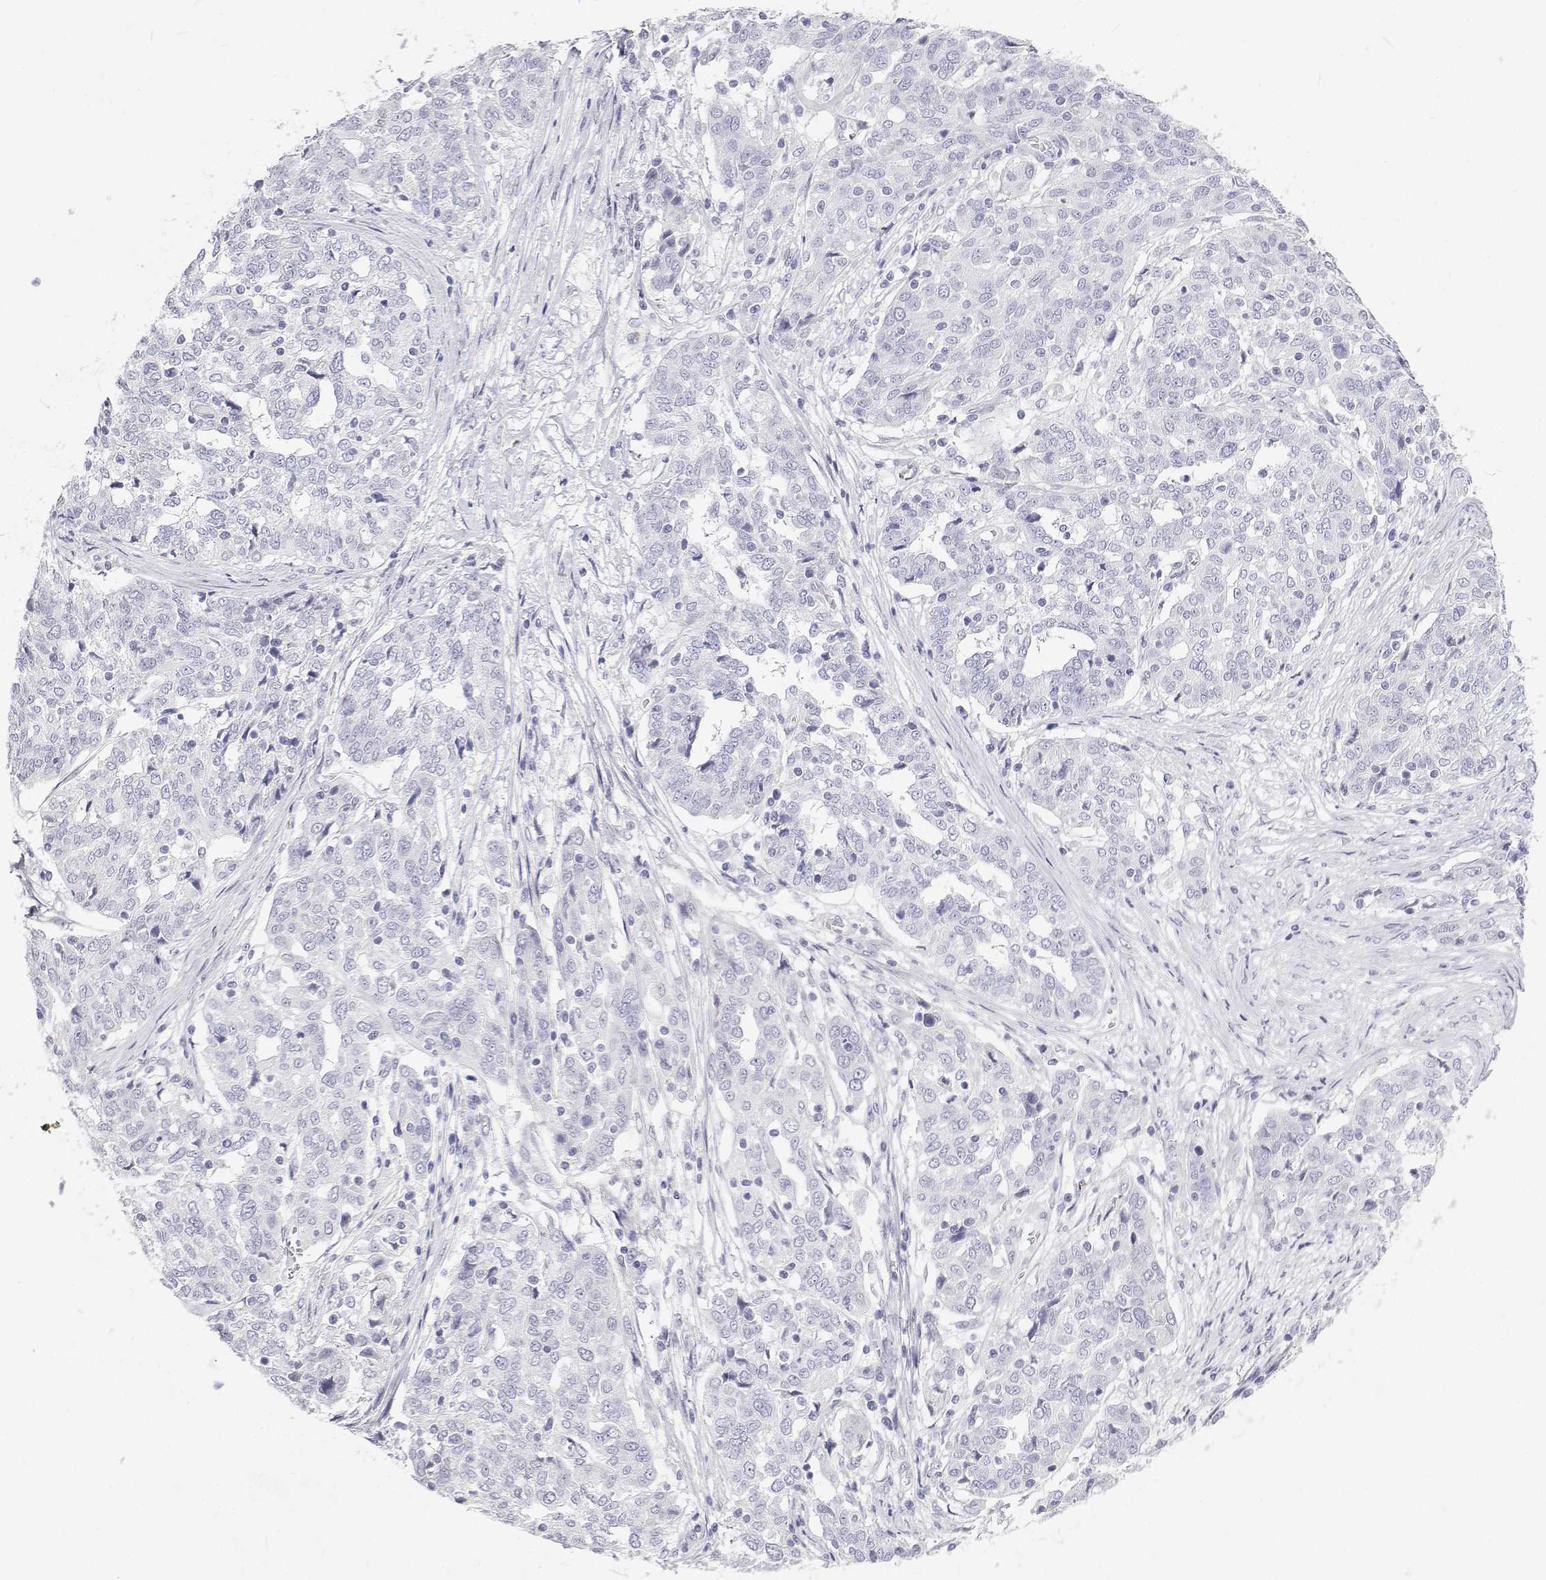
{"staining": {"intensity": "negative", "quantity": "none", "location": "none"}, "tissue": "ovarian cancer", "cell_type": "Tumor cells", "image_type": "cancer", "snomed": [{"axis": "morphology", "description": "Cystadenocarcinoma, serous, NOS"}, {"axis": "topography", "description": "Ovary"}], "caption": "DAB immunohistochemical staining of ovarian cancer demonstrates no significant expression in tumor cells.", "gene": "NCR2", "patient": {"sex": "female", "age": 67}}